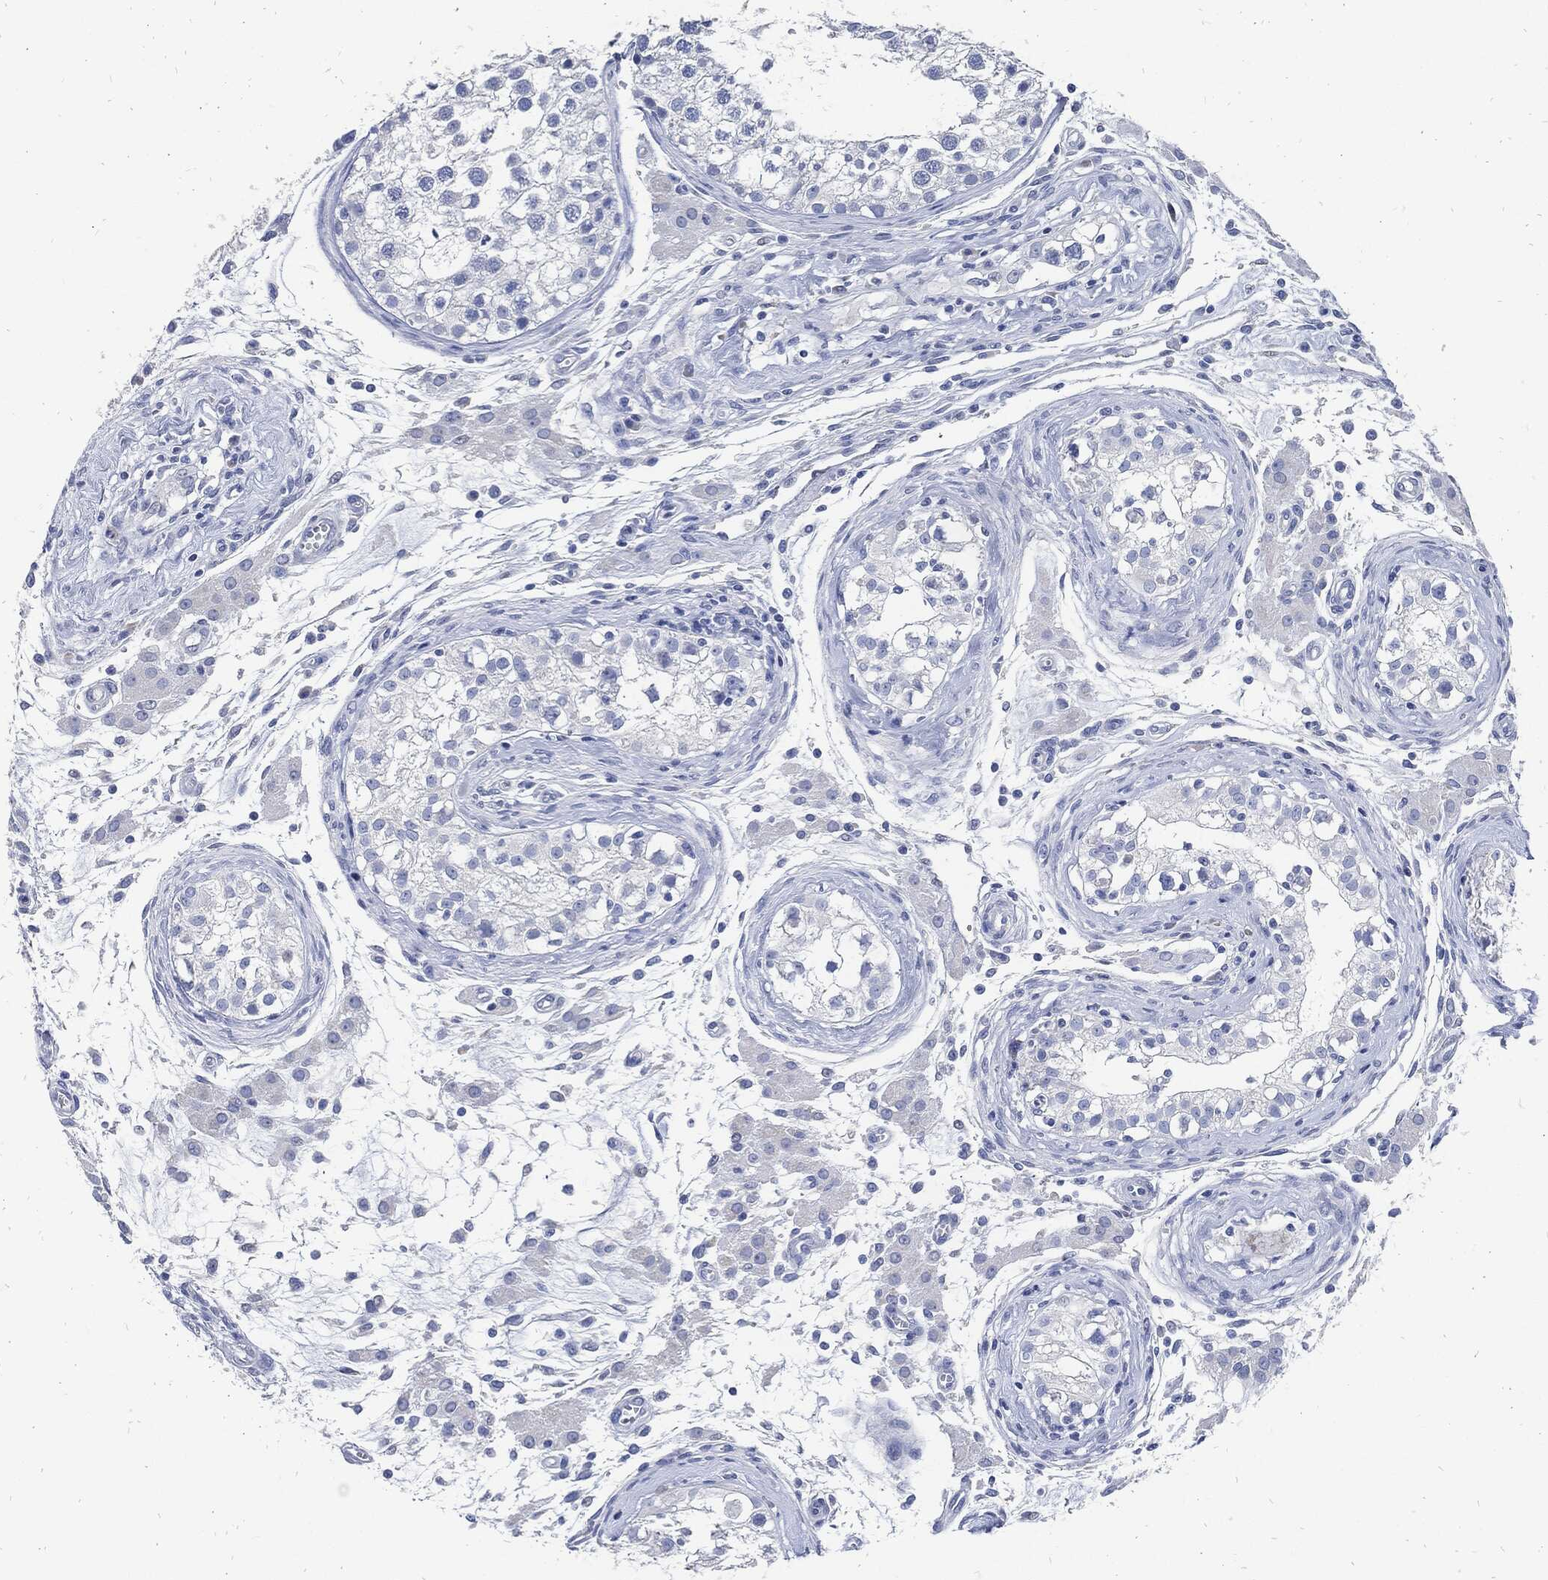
{"staining": {"intensity": "negative", "quantity": "none", "location": "none"}, "tissue": "testis cancer", "cell_type": "Tumor cells", "image_type": "cancer", "snomed": [{"axis": "morphology", "description": "Seminoma, NOS"}, {"axis": "morphology", "description": "Carcinoma, Embryonal, NOS"}, {"axis": "topography", "description": "Testis"}], "caption": "DAB immunohistochemical staining of testis seminoma exhibits no significant expression in tumor cells.", "gene": "FABP4", "patient": {"sex": "male", "age": 22}}